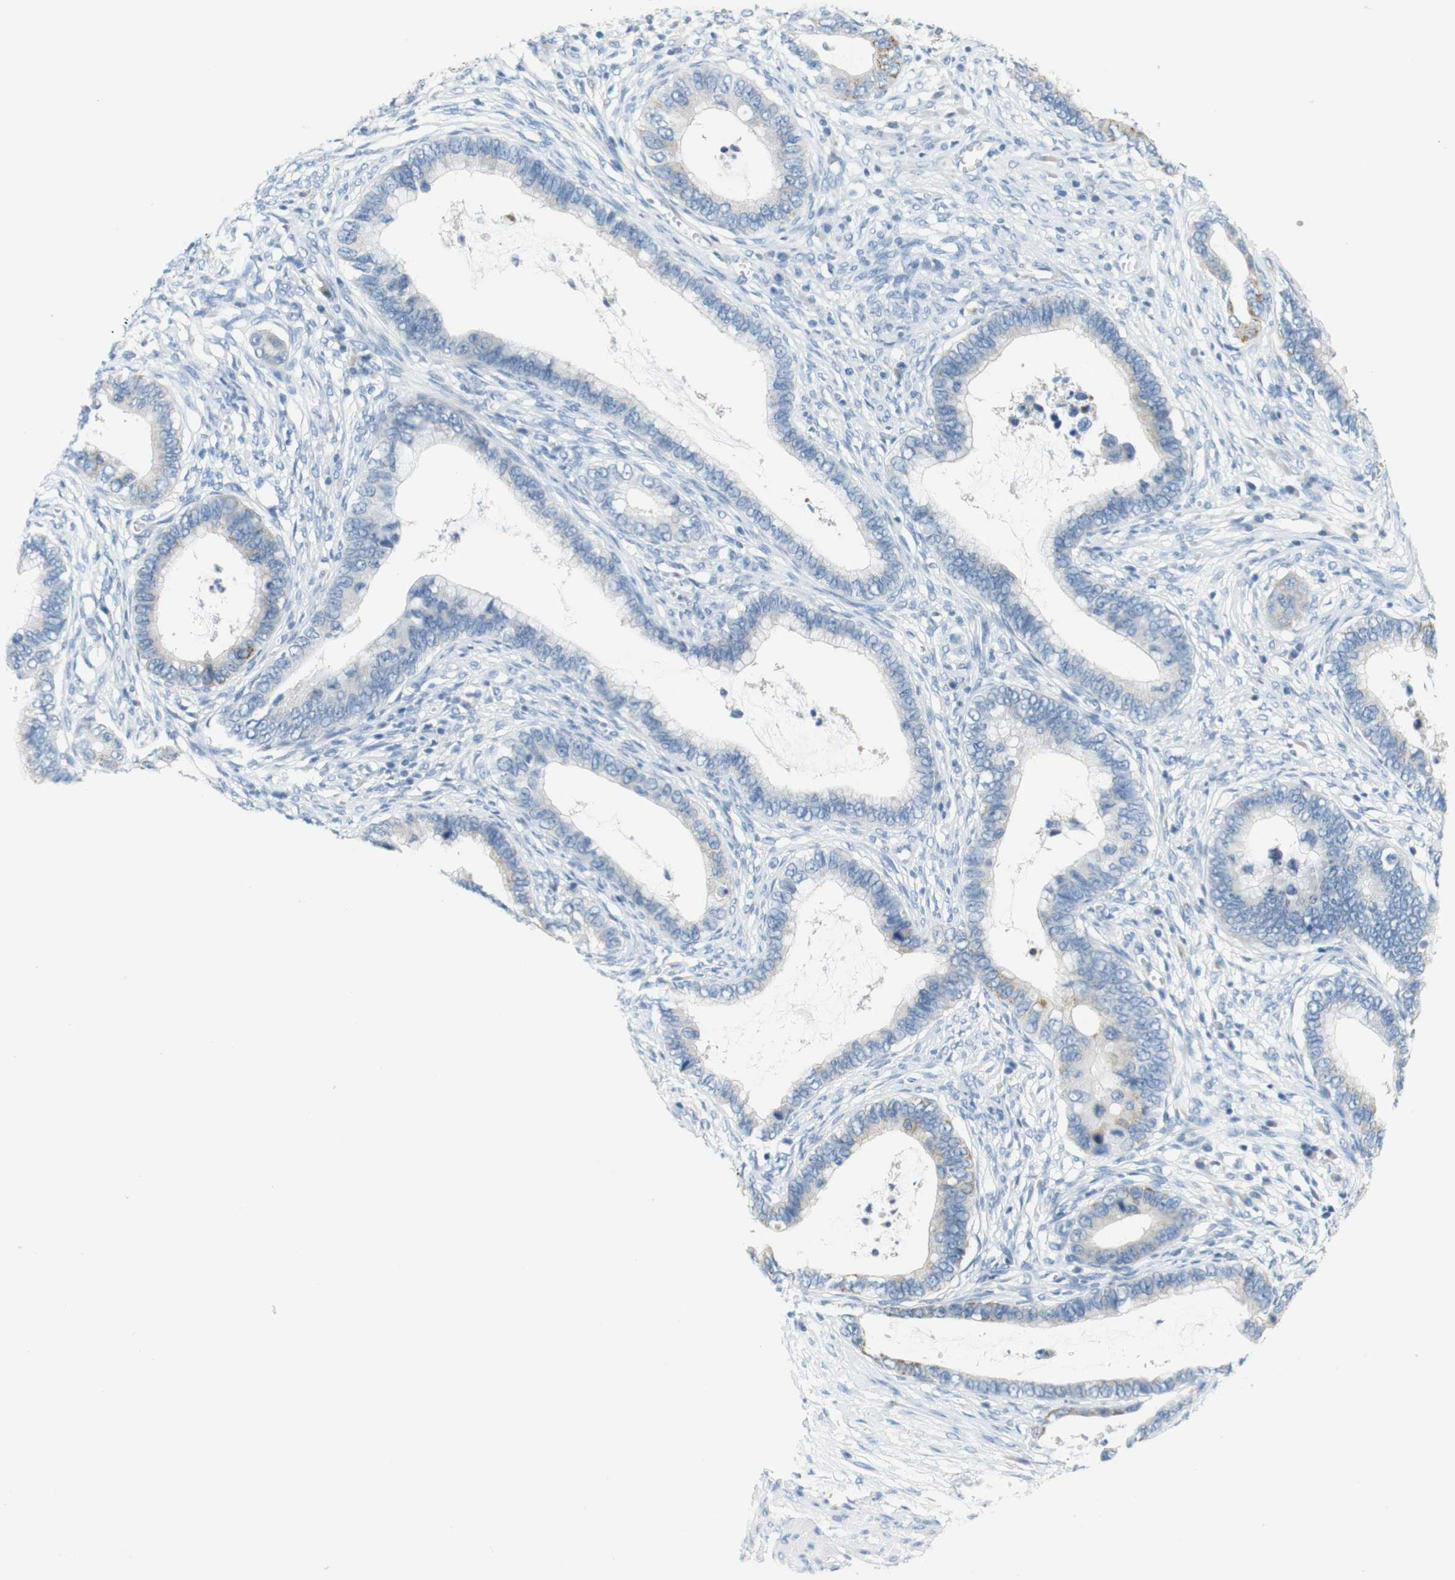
{"staining": {"intensity": "negative", "quantity": "none", "location": "none"}, "tissue": "cervical cancer", "cell_type": "Tumor cells", "image_type": "cancer", "snomed": [{"axis": "morphology", "description": "Adenocarcinoma, NOS"}, {"axis": "topography", "description": "Cervix"}], "caption": "The photomicrograph shows no staining of tumor cells in cervical adenocarcinoma.", "gene": "LRRK2", "patient": {"sex": "female", "age": 44}}